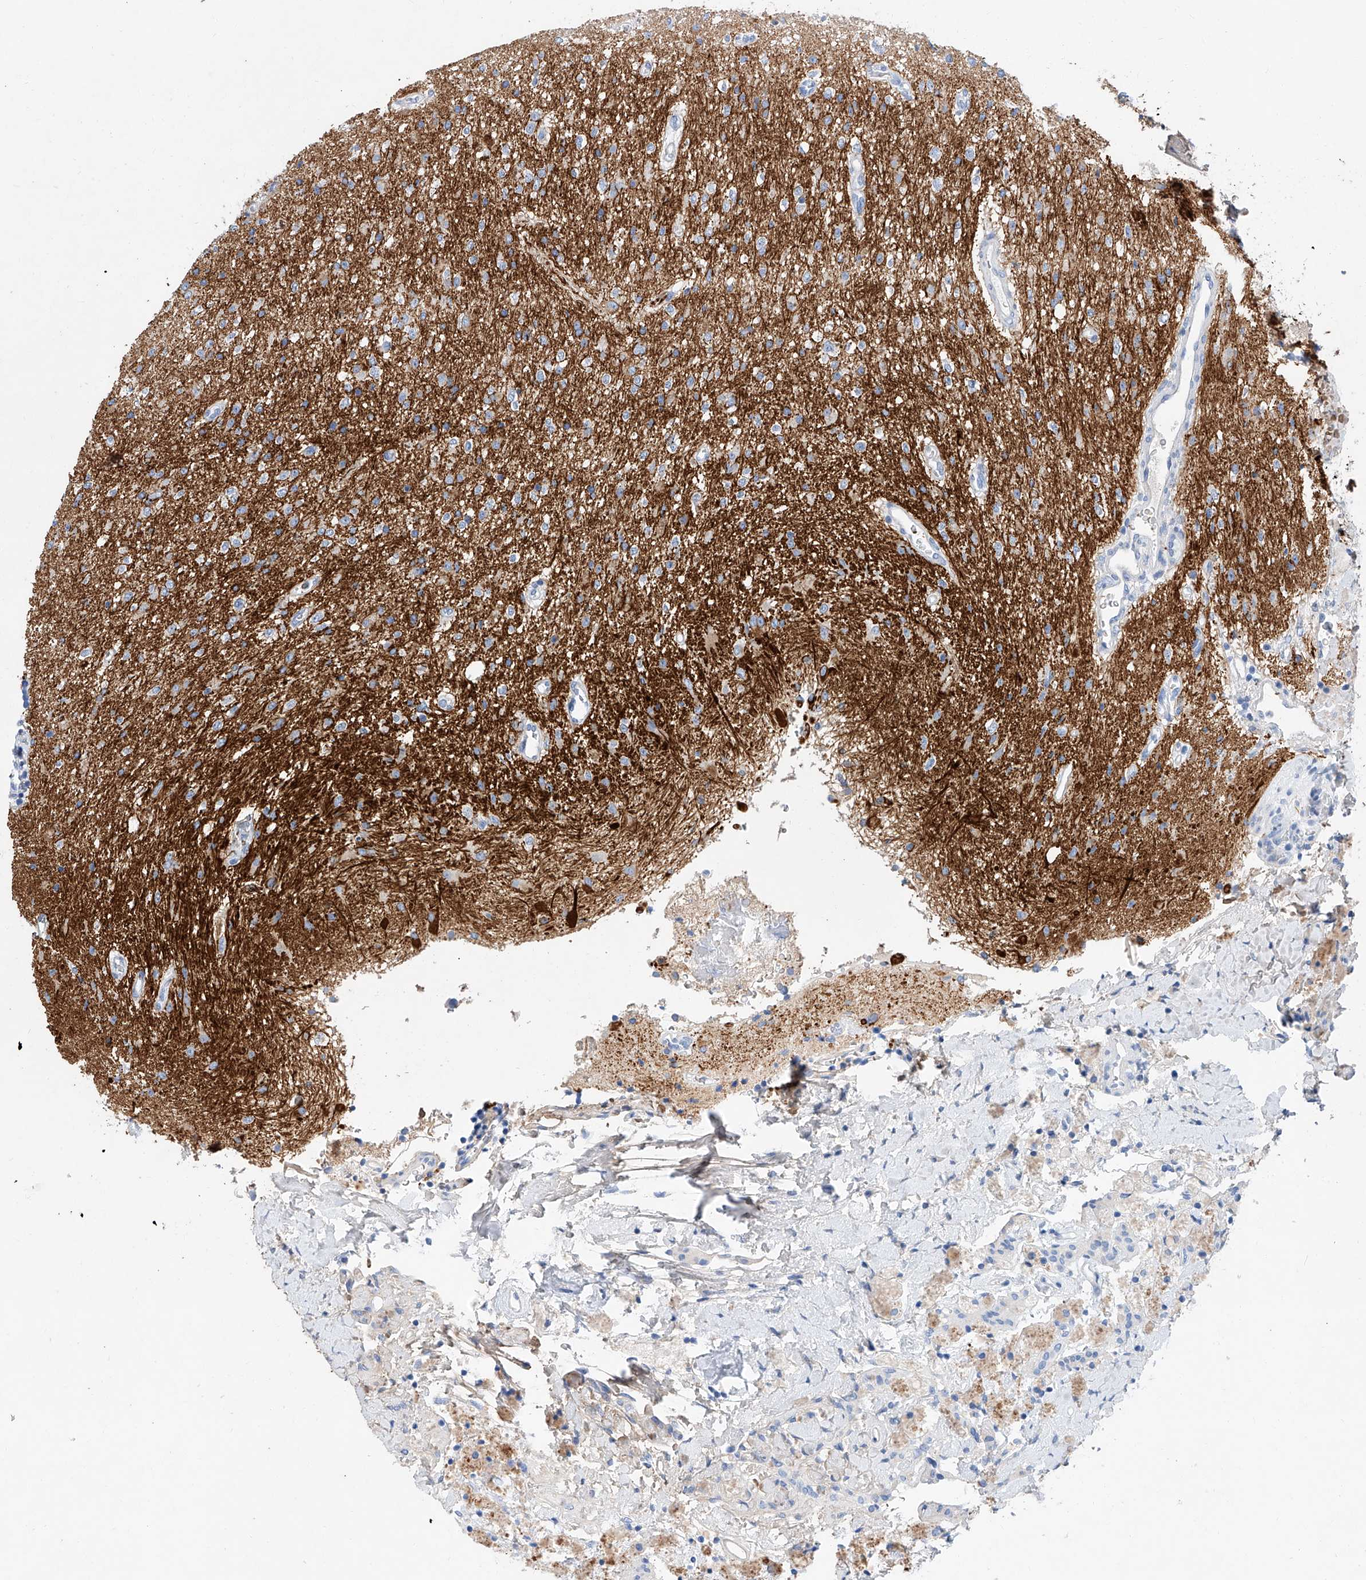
{"staining": {"intensity": "negative", "quantity": "none", "location": "none"}, "tissue": "glioma", "cell_type": "Tumor cells", "image_type": "cancer", "snomed": [{"axis": "morphology", "description": "Glioma, malignant, High grade"}, {"axis": "topography", "description": "Brain"}], "caption": "IHC of glioma demonstrates no staining in tumor cells. Brightfield microscopy of IHC stained with DAB (brown) and hematoxylin (blue), captured at high magnification.", "gene": "SLC25A29", "patient": {"sex": "male", "age": 34}}